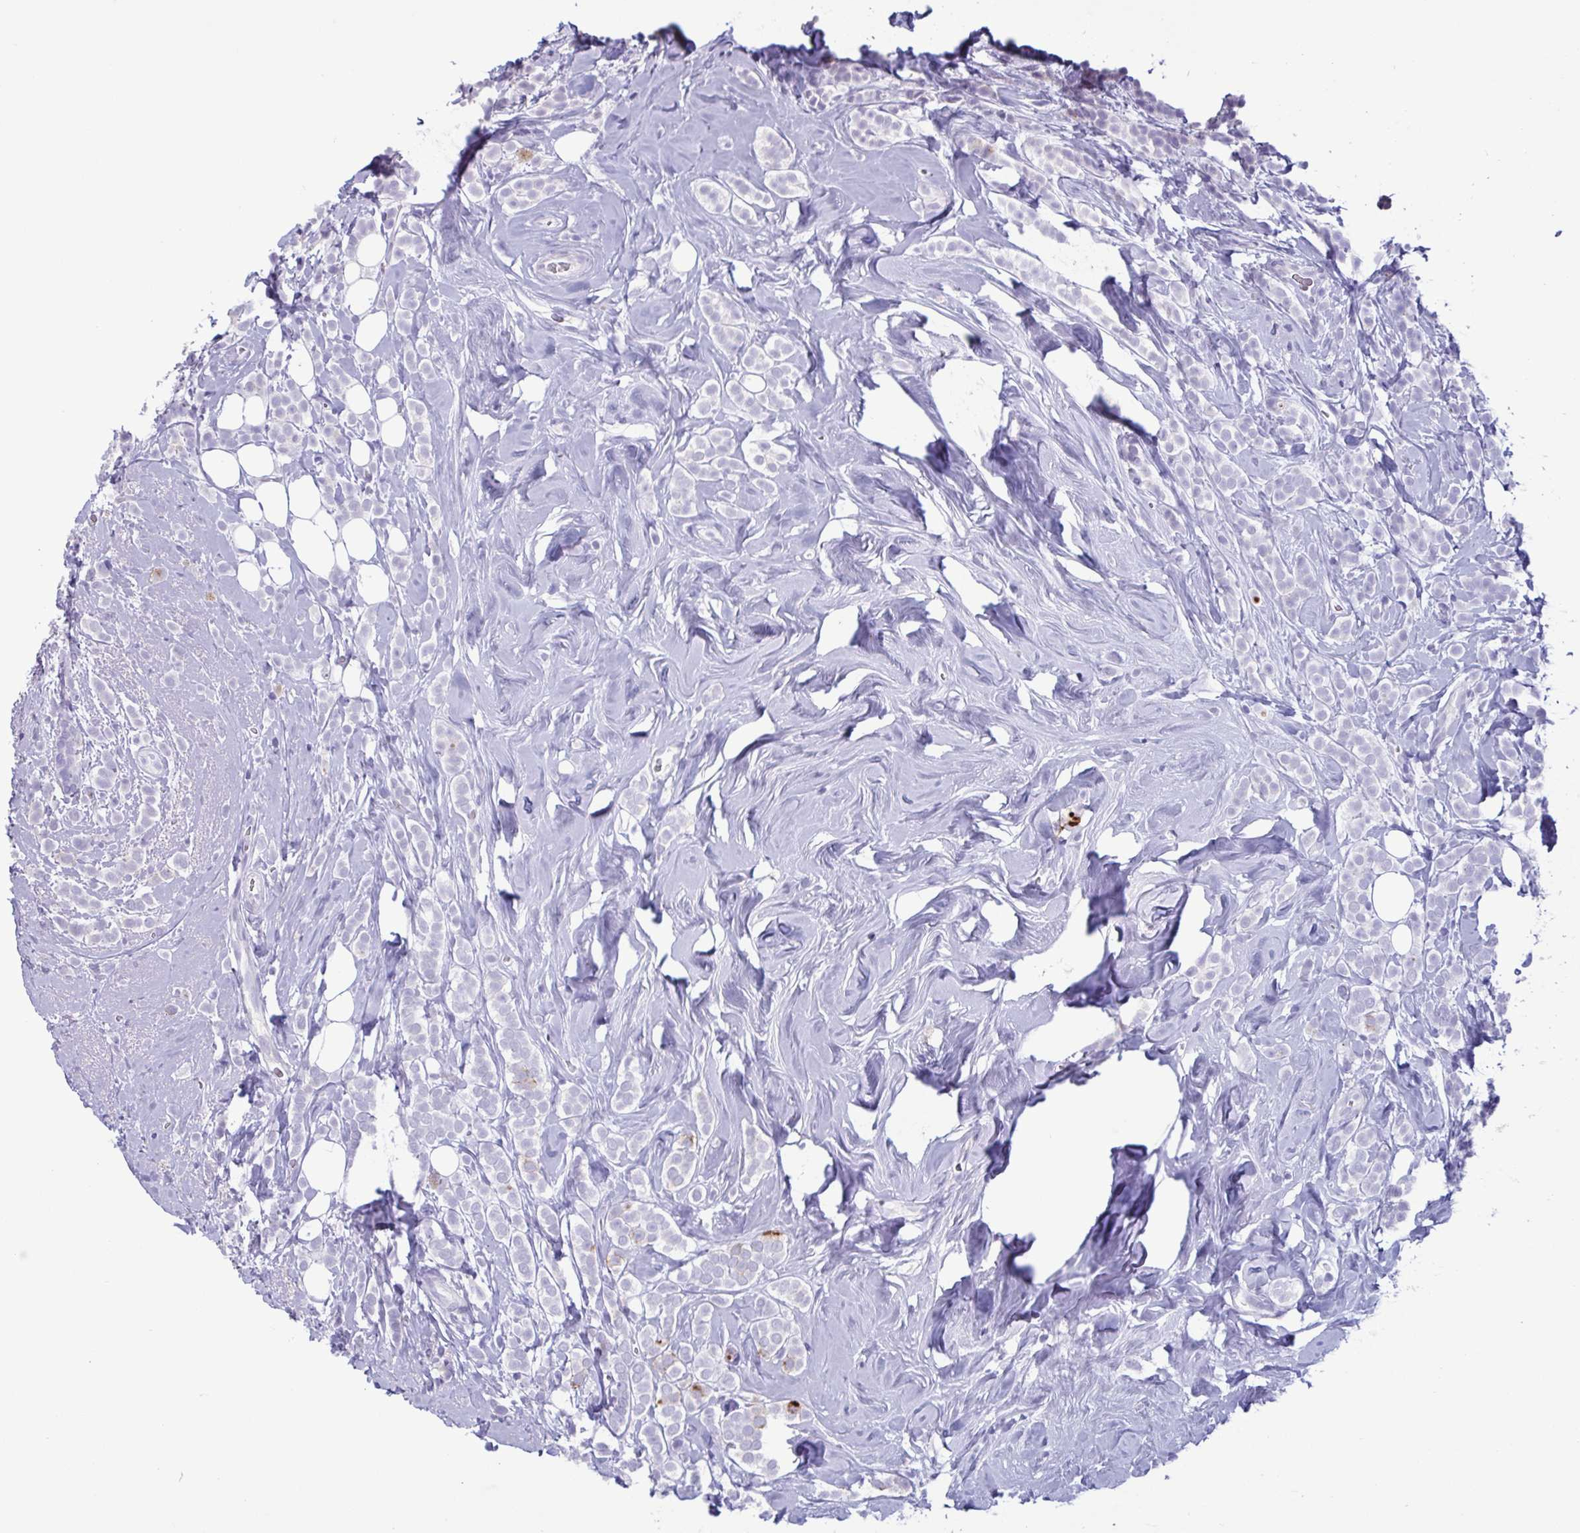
{"staining": {"intensity": "negative", "quantity": "none", "location": "none"}, "tissue": "breast cancer", "cell_type": "Tumor cells", "image_type": "cancer", "snomed": [{"axis": "morphology", "description": "Lobular carcinoma"}, {"axis": "topography", "description": "Breast"}], "caption": "Immunohistochemistry of human lobular carcinoma (breast) displays no expression in tumor cells.", "gene": "LTF", "patient": {"sex": "female", "age": 49}}